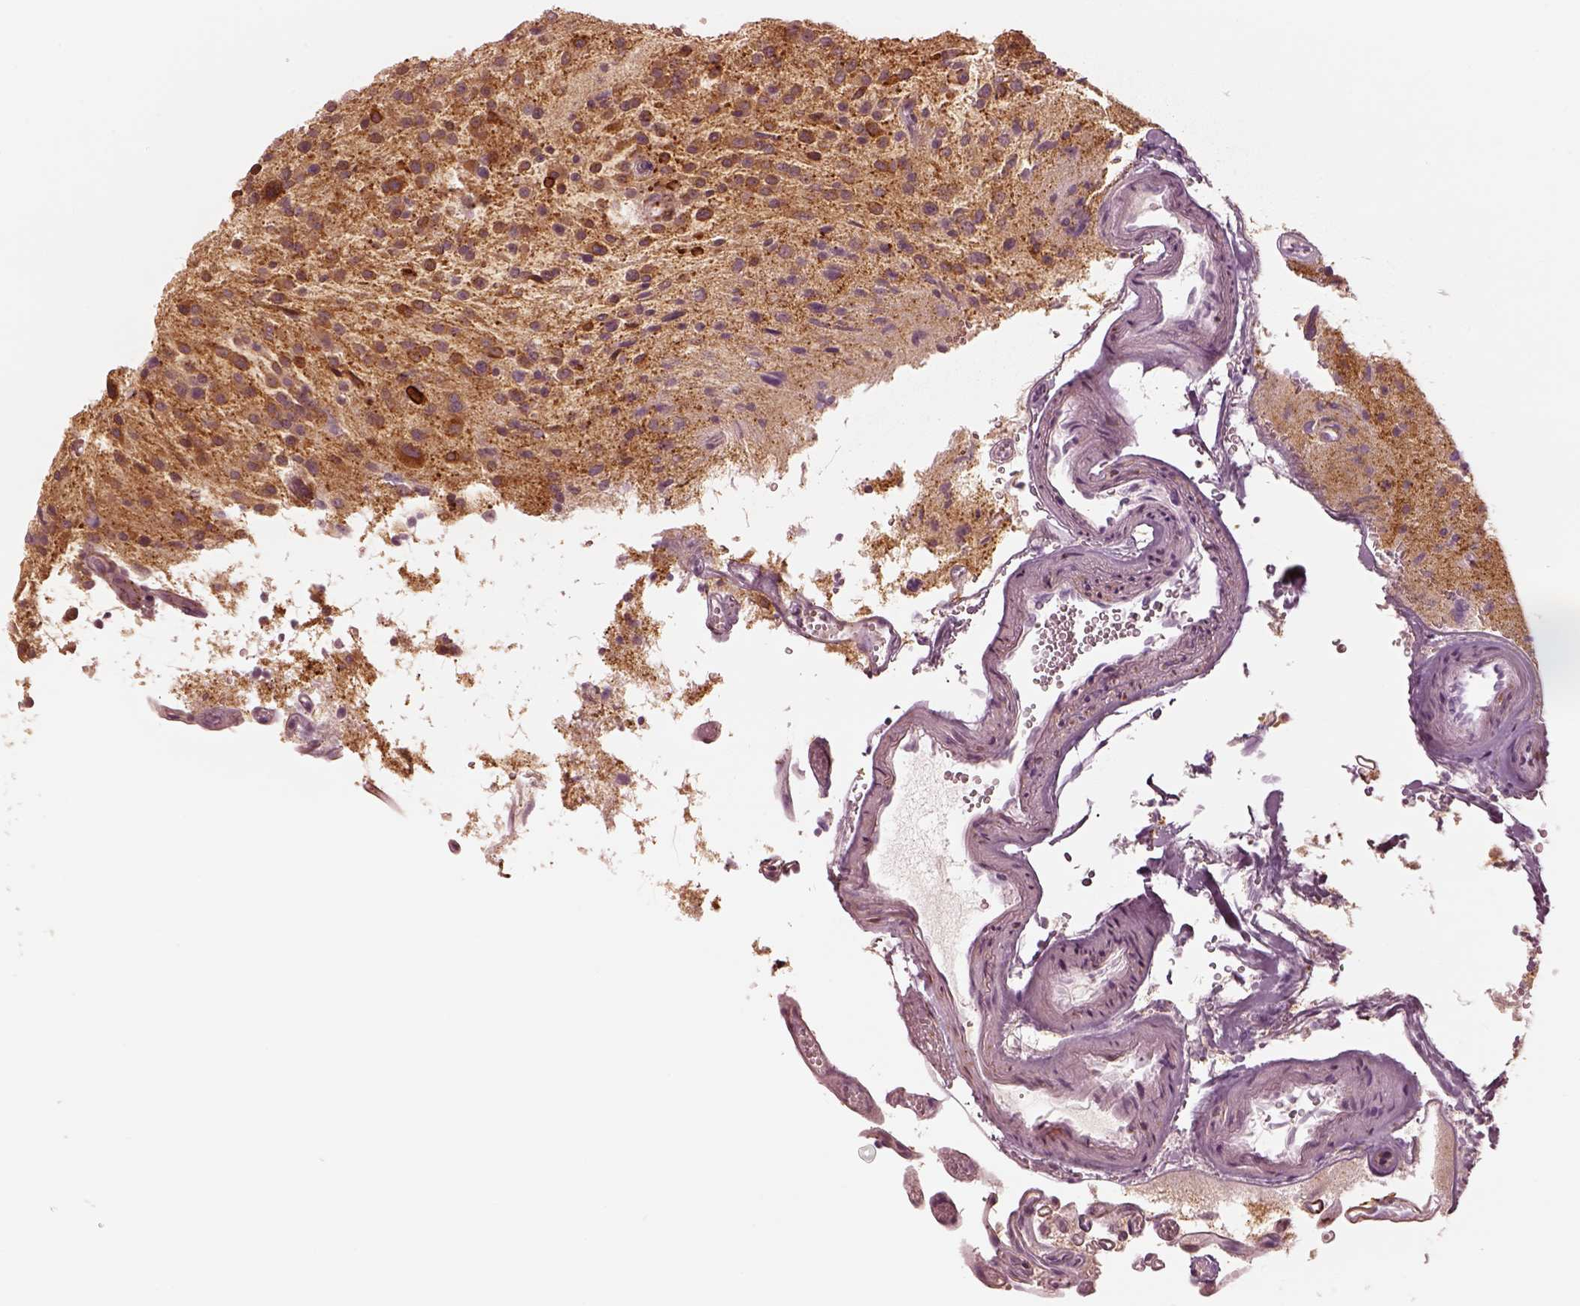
{"staining": {"intensity": "moderate", "quantity": ">75%", "location": "cytoplasmic/membranous"}, "tissue": "glioma", "cell_type": "Tumor cells", "image_type": "cancer", "snomed": [{"axis": "morphology", "description": "Glioma, malignant, Low grade"}, {"axis": "topography", "description": "Brain"}], "caption": "This photomicrograph shows immunohistochemistry staining of human malignant glioma (low-grade), with medium moderate cytoplasmic/membranous staining in approximately >75% of tumor cells.", "gene": "DNAAF9", "patient": {"sex": "male", "age": 43}}